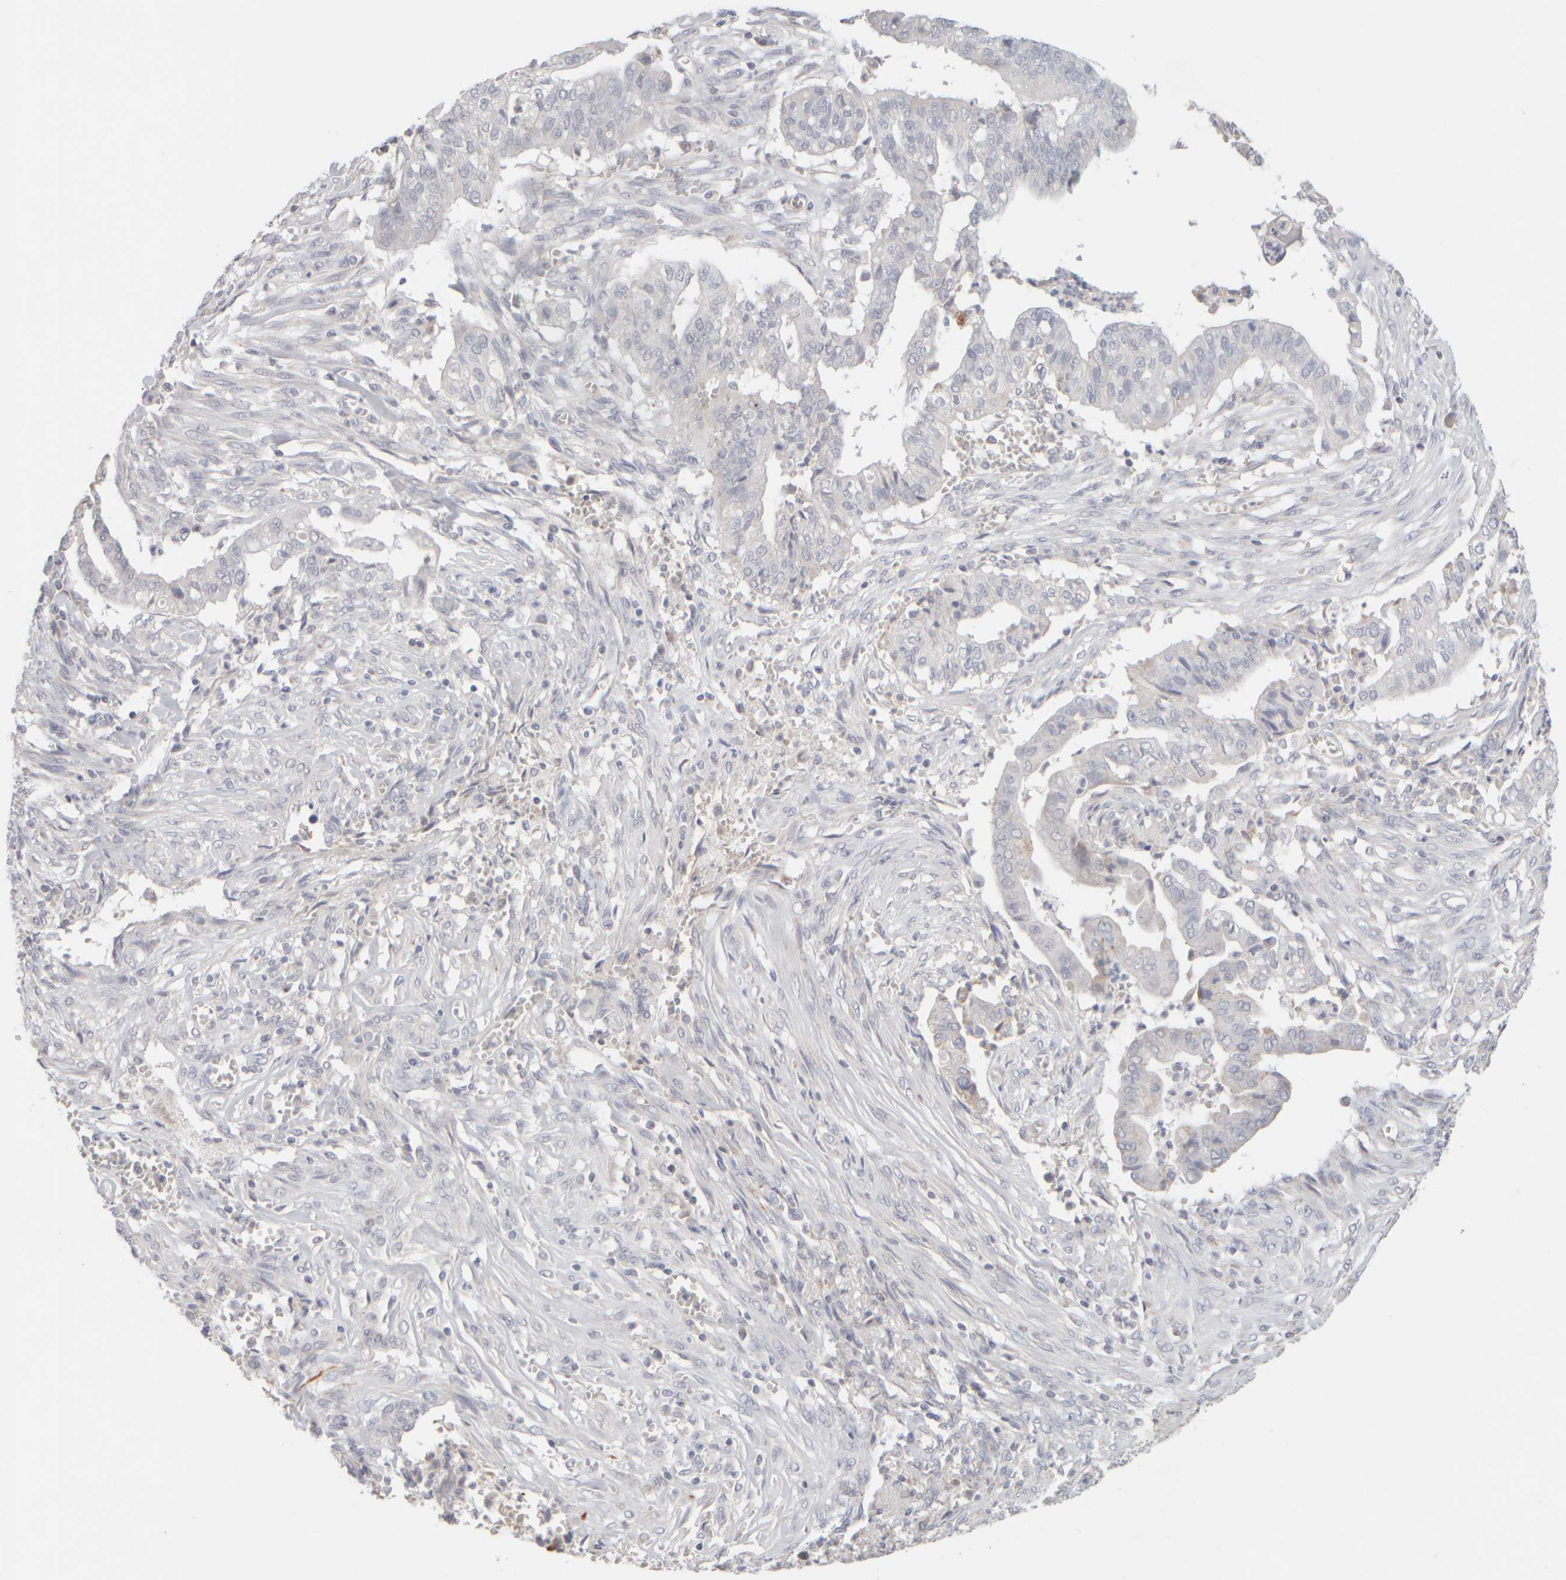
{"staining": {"intensity": "negative", "quantity": "none", "location": "none"}, "tissue": "cervical cancer", "cell_type": "Tumor cells", "image_type": "cancer", "snomed": [{"axis": "morphology", "description": "Adenocarcinoma, NOS"}, {"axis": "topography", "description": "Cervix"}], "caption": "Immunohistochemistry micrograph of adenocarcinoma (cervical) stained for a protein (brown), which demonstrates no positivity in tumor cells.", "gene": "ZNF112", "patient": {"sex": "female", "age": 44}}